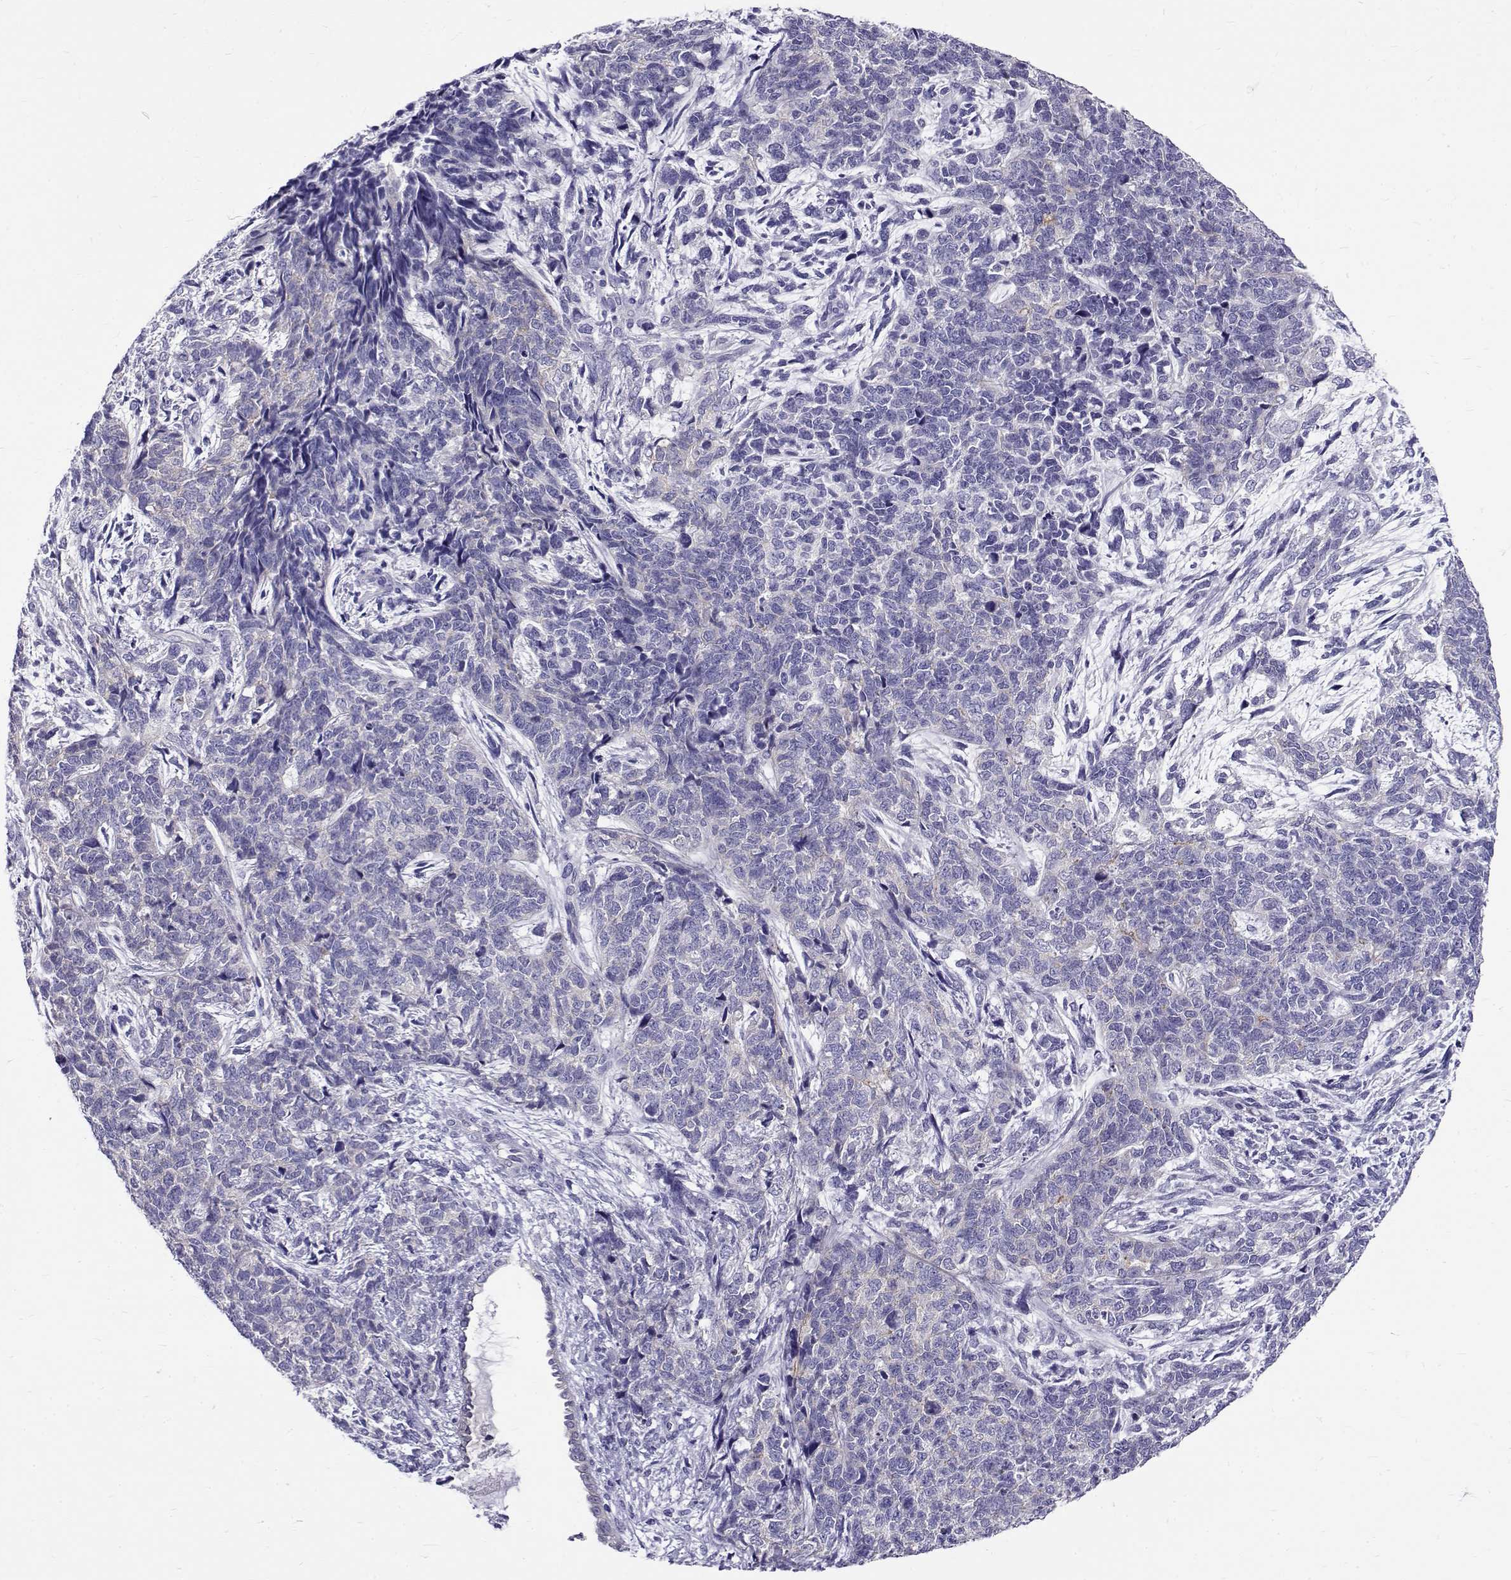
{"staining": {"intensity": "negative", "quantity": "none", "location": "none"}, "tissue": "cervical cancer", "cell_type": "Tumor cells", "image_type": "cancer", "snomed": [{"axis": "morphology", "description": "Squamous cell carcinoma, NOS"}, {"axis": "topography", "description": "Cervix"}], "caption": "Tumor cells show no significant positivity in cervical cancer (squamous cell carcinoma). Brightfield microscopy of immunohistochemistry stained with DAB (brown) and hematoxylin (blue), captured at high magnification.", "gene": "IGSF1", "patient": {"sex": "female", "age": 63}}